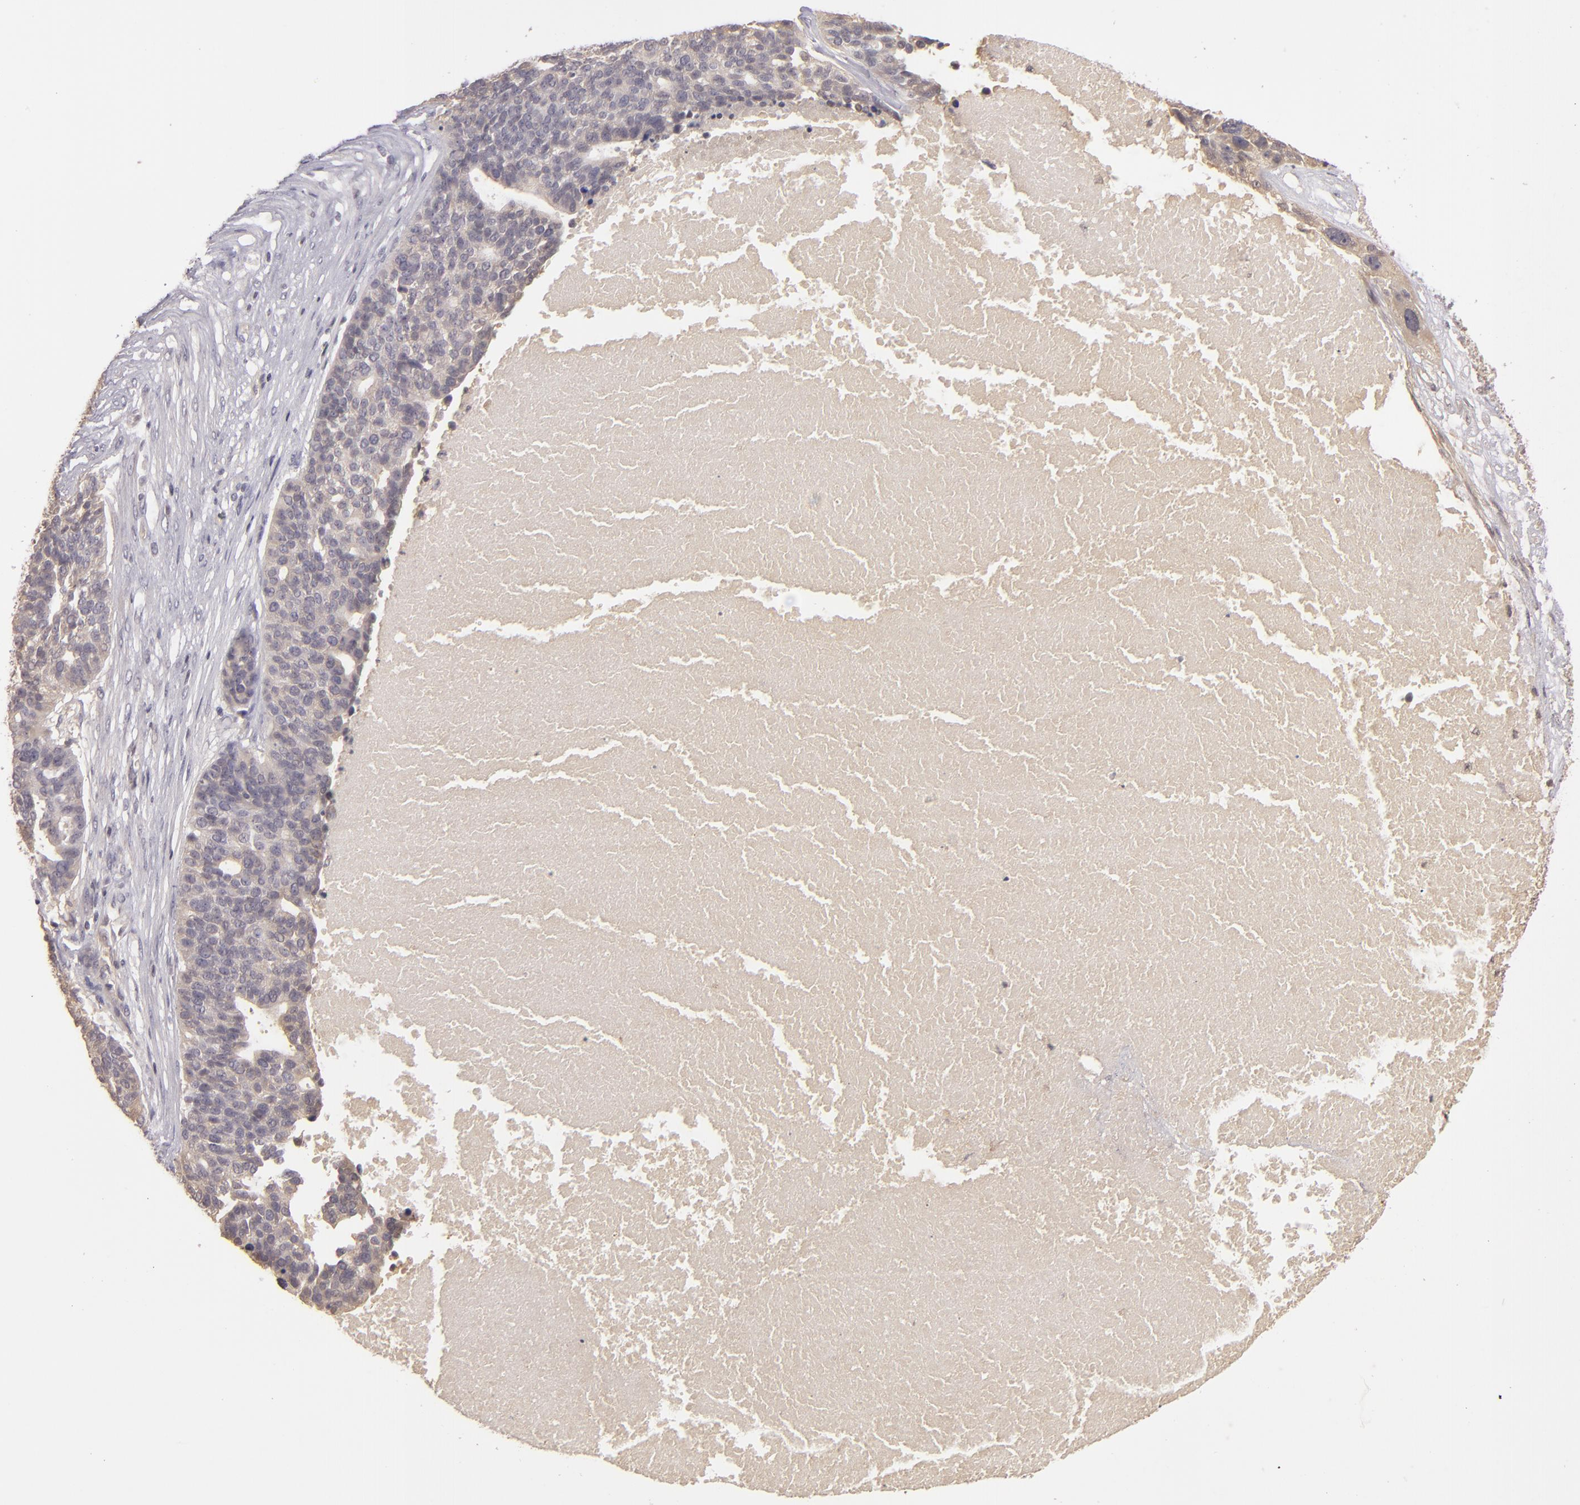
{"staining": {"intensity": "weak", "quantity": ">75%", "location": "cytoplasmic/membranous"}, "tissue": "ovarian cancer", "cell_type": "Tumor cells", "image_type": "cancer", "snomed": [{"axis": "morphology", "description": "Cystadenocarcinoma, serous, NOS"}, {"axis": "topography", "description": "Ovary"}], "caption": "This image demonstrates ovarian cancer stained with IHC to label a protein in brown. The cytoplasmic/membranous of tumor cells show weak positivity for the protein. Nuclei are counter-stained blue.", "gene": "LRG1", "patient": {"sex": "female", "age": 59}}